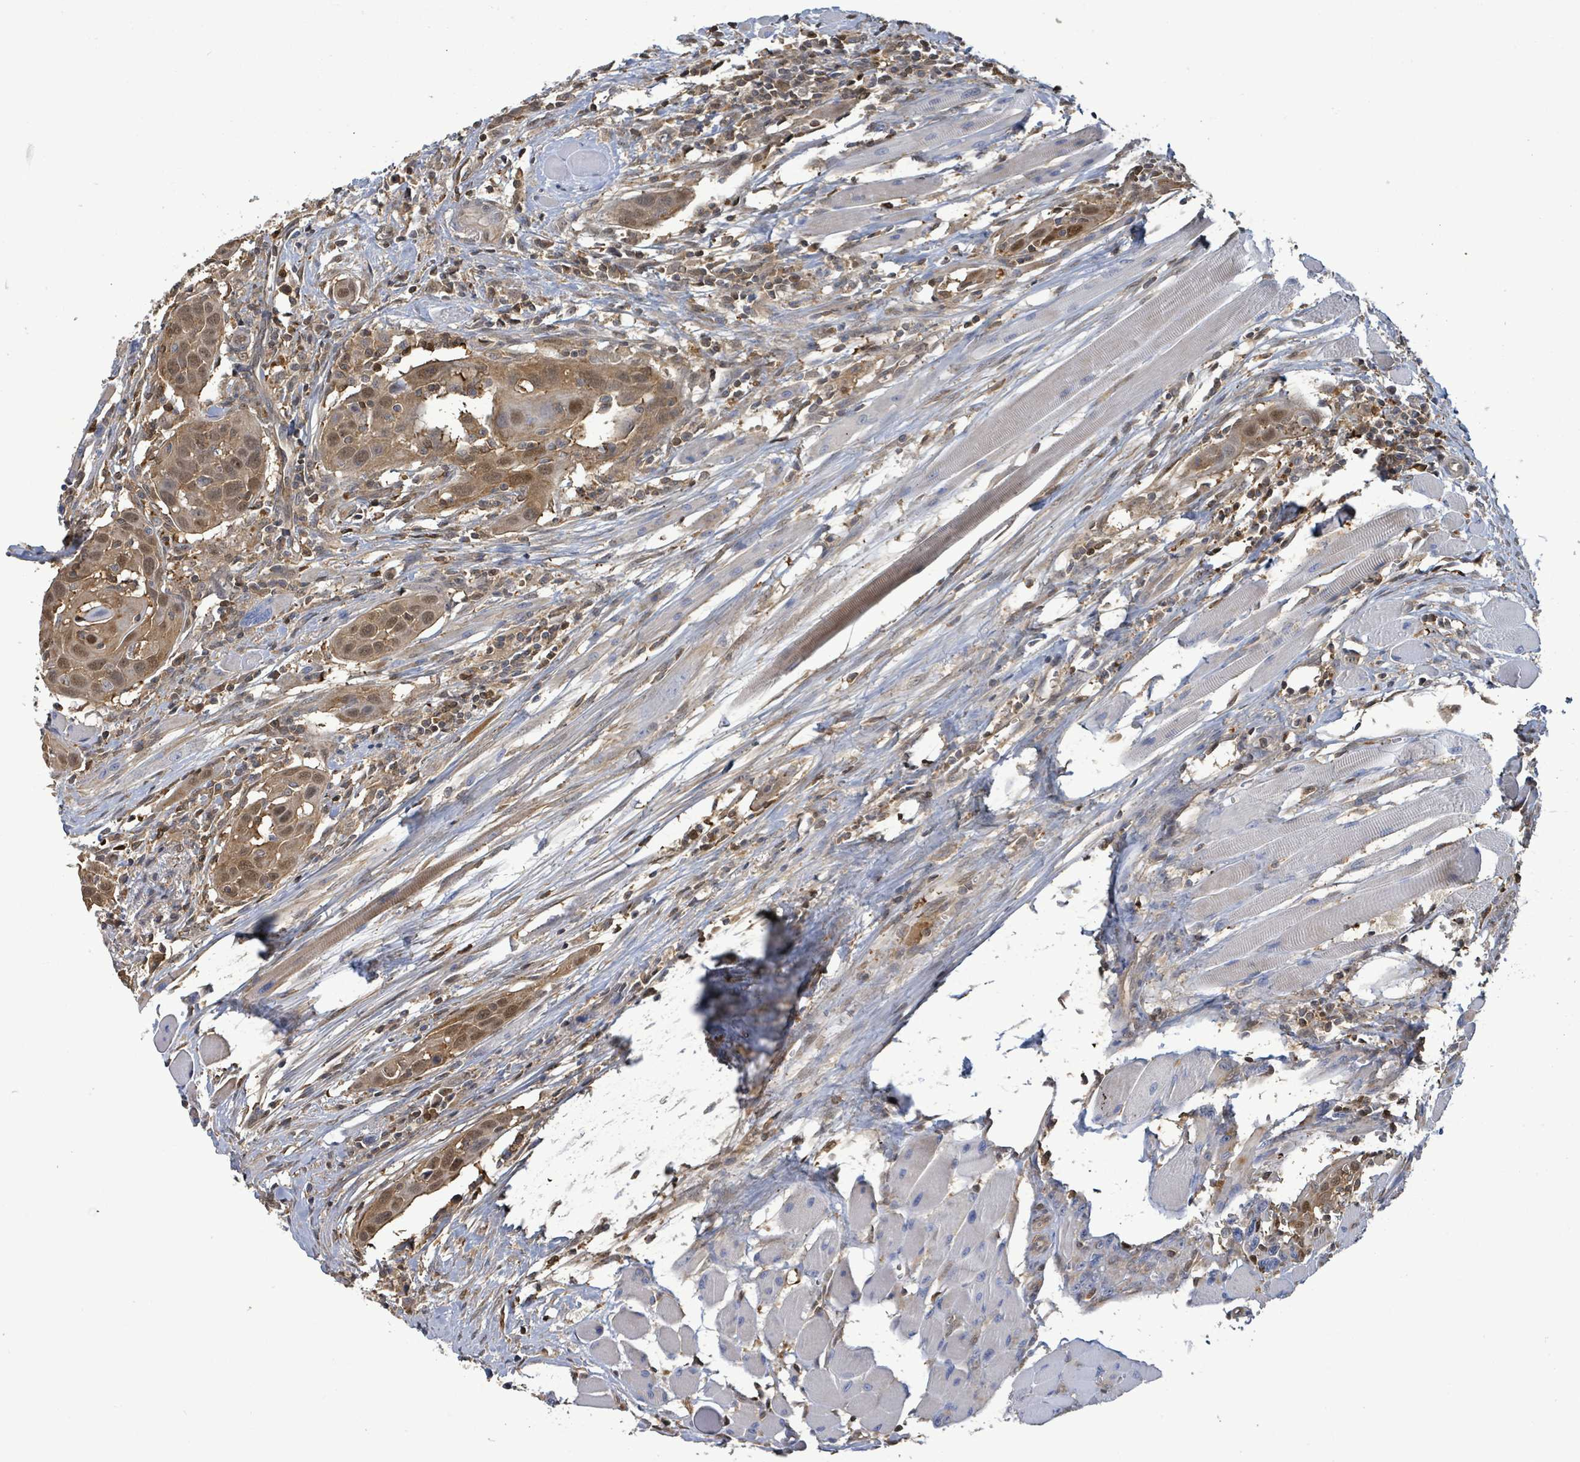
{"staining": {"intensity": "moderate", "quantity": ">75%", "location": "cytoplasmic/membranous,nuclear"}, "tissue": "head and neck cancer", "cell_type": "Tumor cells", "image_type": "cancer", "snomed": [{"axis": "morphology", "description": "Squamous cell carcinoma, NOS"}, {"axis": "topography", "description": "Oral tissue"}, {"axis": "topography", "description": "Head-Neck"}], "caption": "About >75% of tumor cells in head and neck squamous cell carcinoma show moderate cytoplasmic/membranous and nuclear protein expression as visualized by brown immunohistochemical staining.", "gene": "PGAM1", "patient": {"sex": "female", "age": 50}}